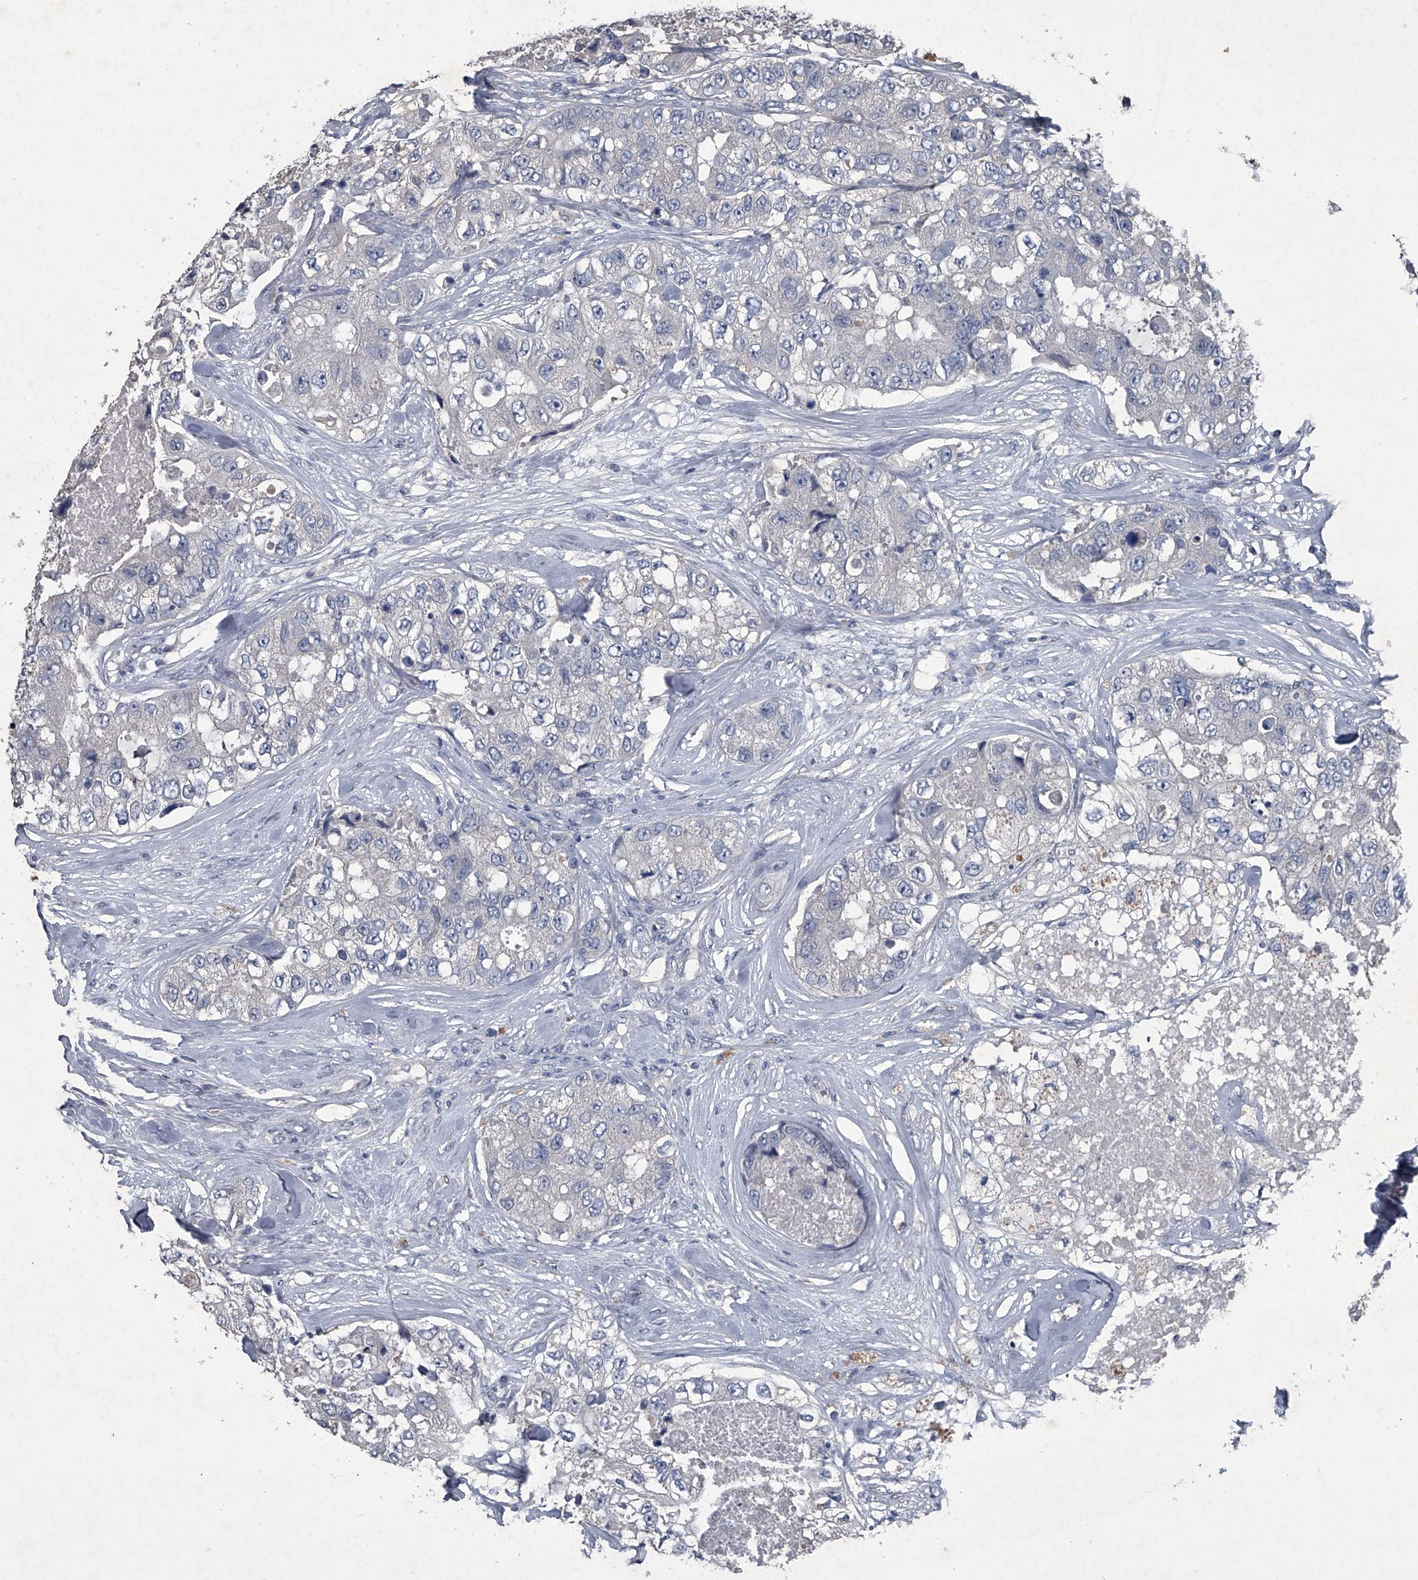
{"staining": {"intensity": "negative", "quantity": "none", "location": "none"}, "tissue": "breast cancer", "cell_type": "Tumor cells", "image_type": "cancer", "snomed": [{"axis": "morphology", "description": "Duct carcinoma"}, {"axis": "topography", "description": "Breast"}], "caption": "This micrograph is of breast cancer (infiltrating ductal carcinoma) stained with immunohistochemistry to label a protein in brown with the nuclei are counter-stained blue. There is no staining in tumor cells. (Brightfield microscopy of DAB (3,3'-diaminobenzidine) IHC at high magnification).", "gene": "MAPKAP1", "patient": {"sex": "female", "age": 62}}